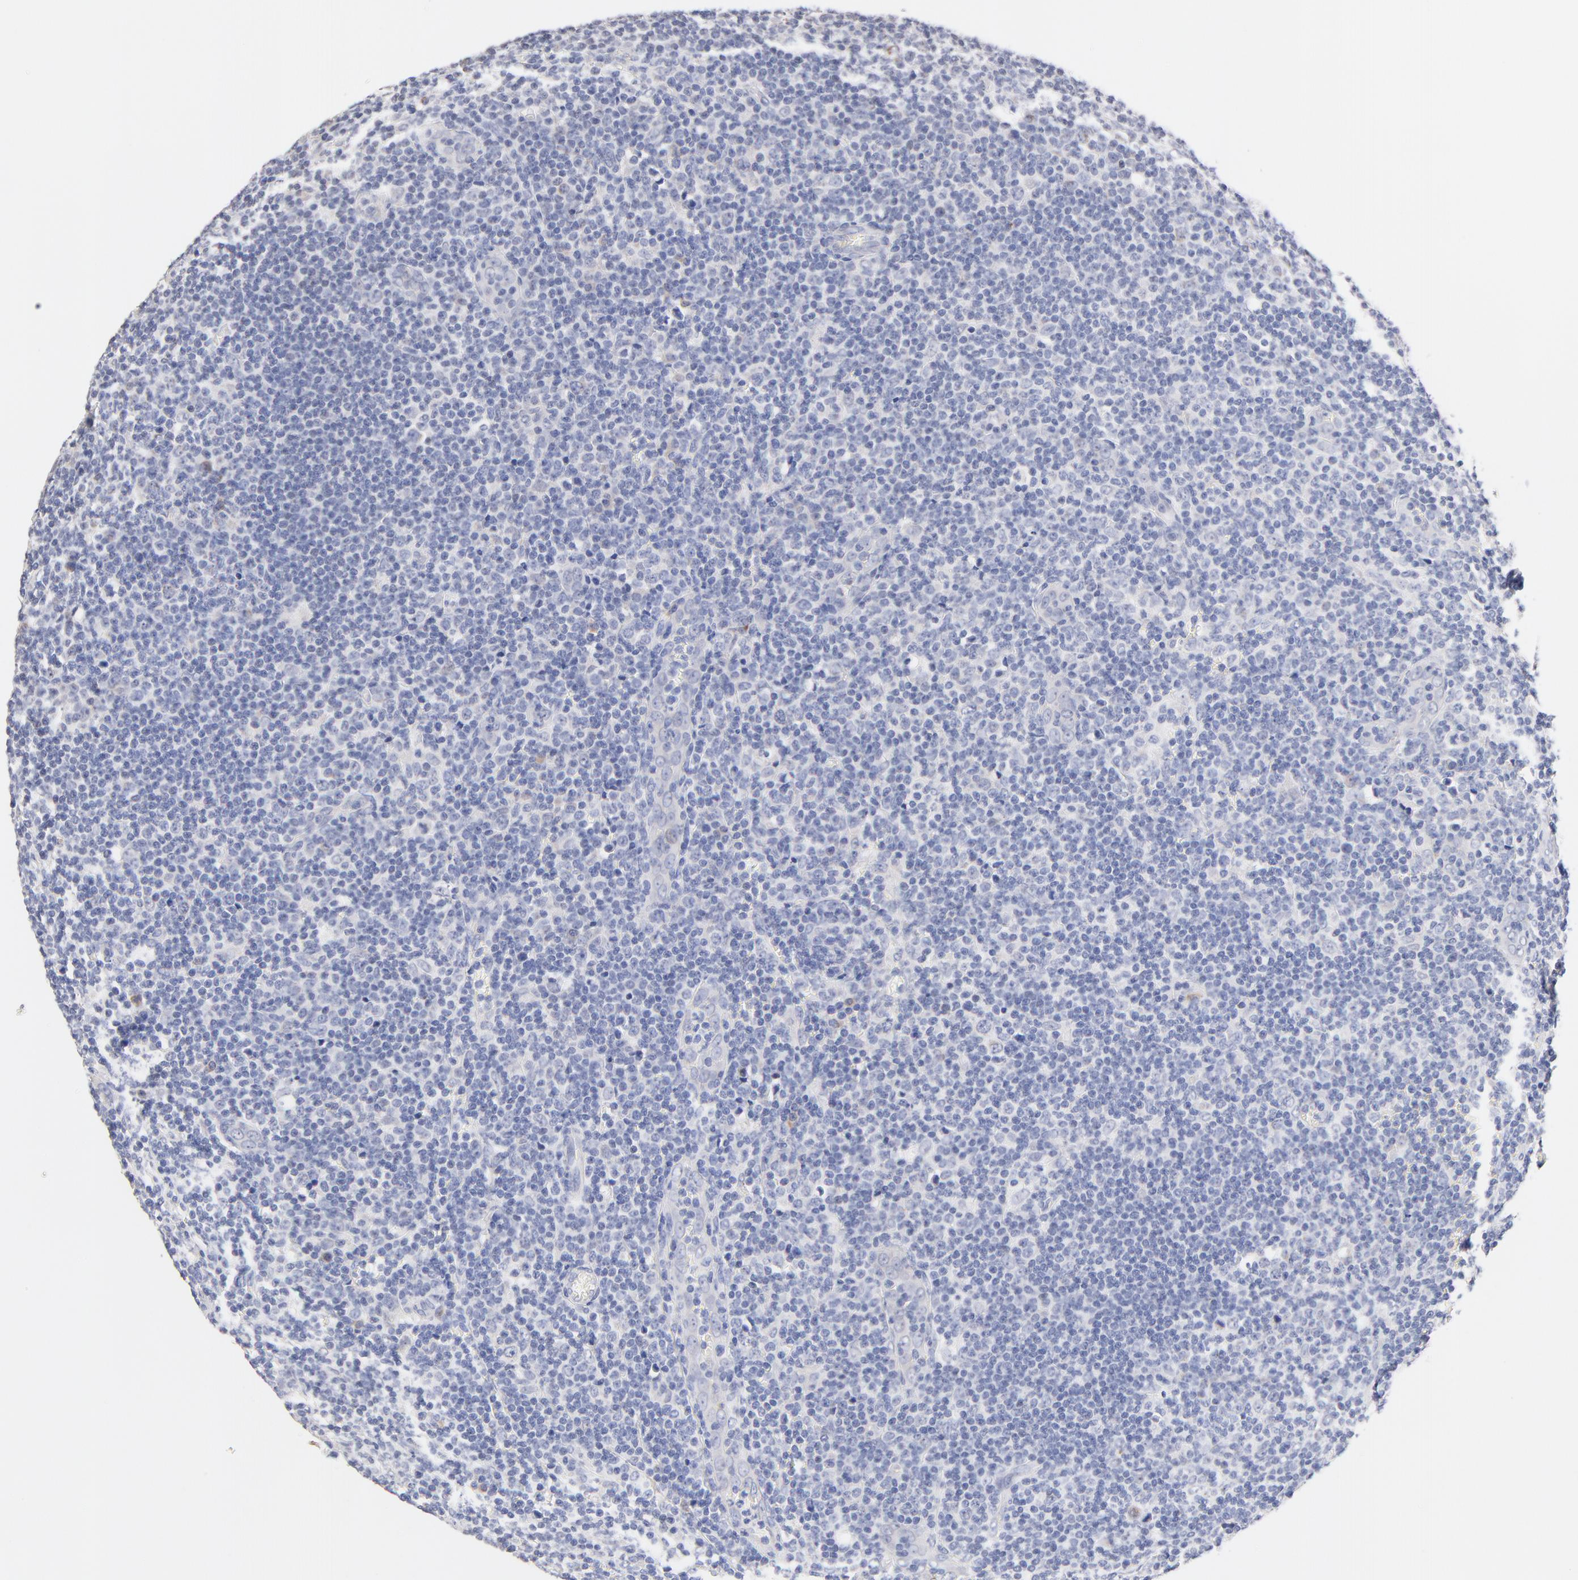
{"staining": {"intensity": "negative", "quantity": "none", "location": "none"}, "tissue": "lymphoma", "cell_type": "Tumor cells", "image_type": "cancer", "snomed": [{"axis": "morphology", "description": "Malignant lymphoma, non-Hodgkin's type, Low grade"}, {"axis": "topography", "description": "Lymph node"}], "caption": "This is a histopathology image of immunohistochemistry (IHC) staining of lymphoma, which shows no positivity in tumor cells.", "gene": "TWNK", "patient": {"sex": "male", "age": 74}}